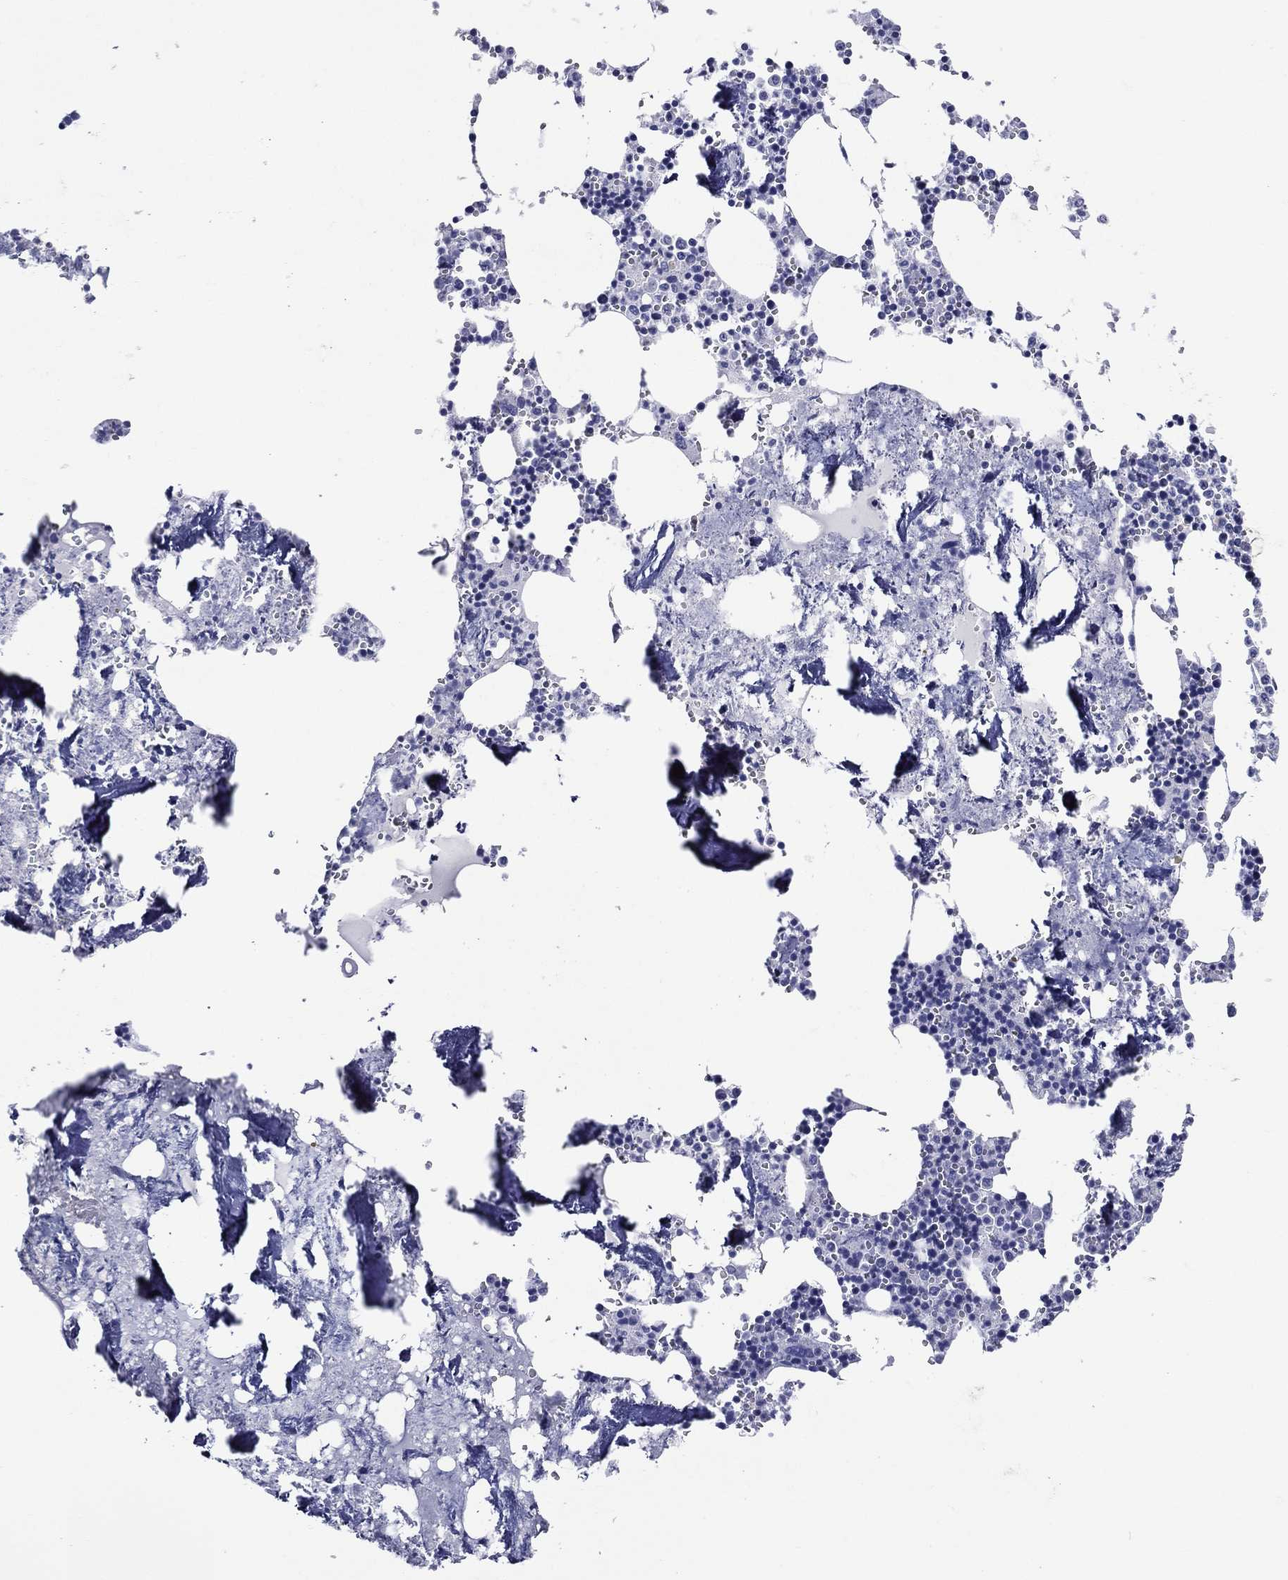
{"staining": {"intensity": "negative", "quantity": "none", "location": "none"}, "tissue": "bone marrow", "cell_type": "Hematopoietic cells", "image_type": "normal", "snomed": [{"axis": "morphology", "description": "Normal tissue, NOS"}, {"axis": "topography", "description": "Bone marrow"}], "caption": "A high-resolution histopathology image shows IHC staining of normal bone marrow, which displays no significant staining in hematopoietic cells.", "gene": "ACE2", "patient": {"sex": "male", "age": 54}}